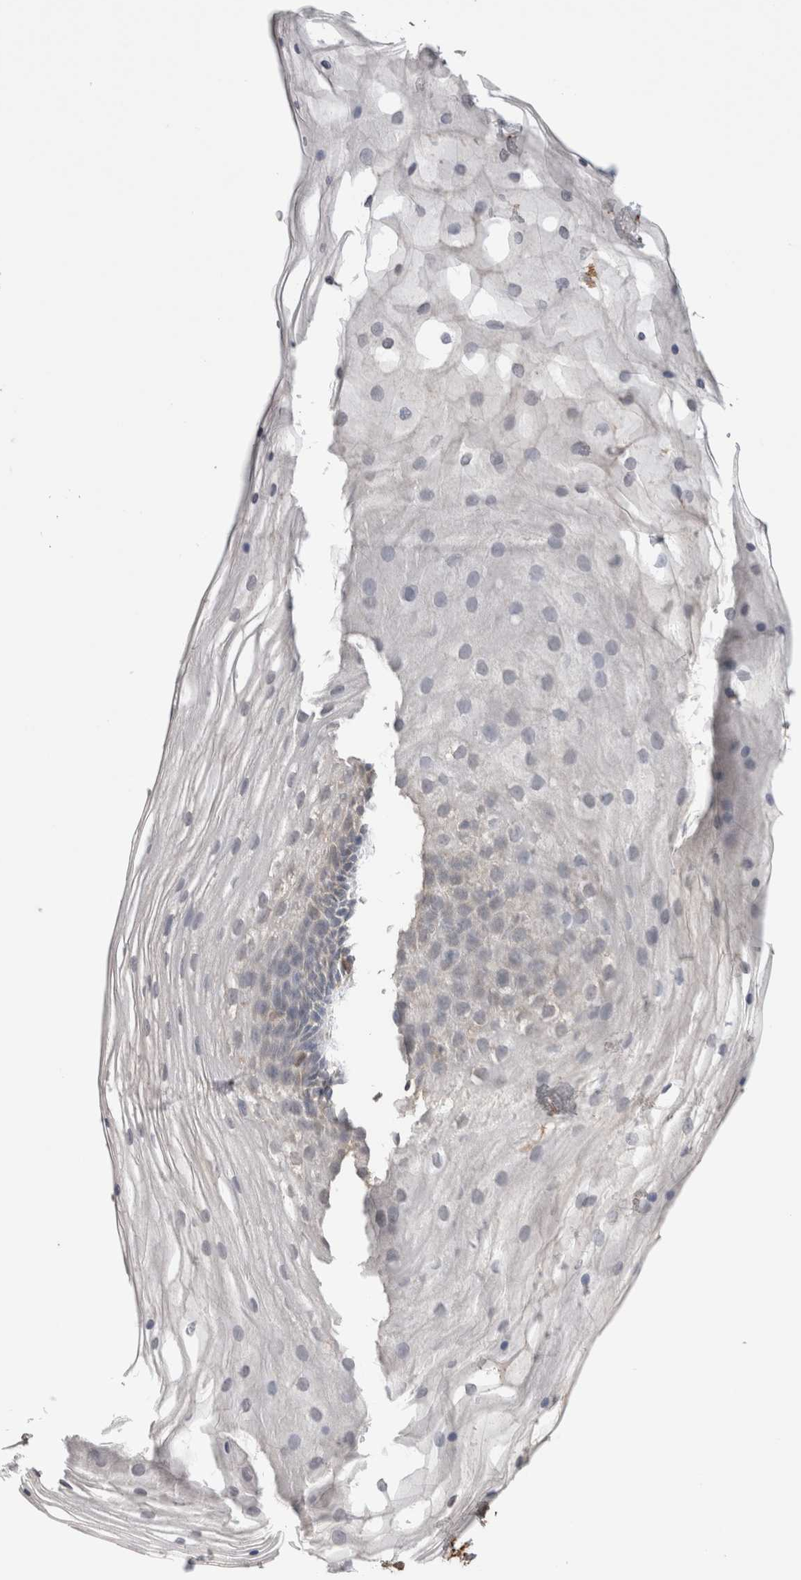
{"staining": {"intensity": "weak", "quantity": "<25%", "location": "cytoplasmic/membranous"}, "tissue": "vagina", "cell_type": "Squamous epithelial cells", "image_type": "normal", "snomed": [{"axis": "morphology", "description": "Normal tissue, NOS"}, {"axis": "topography", "description": "Vagina"}], "caption": "The micrograph displays no significant expression in squamous epithelial cells of vagina. (DAB immunohistochemistry with hematoxylin counter stain).", "gene": "LRPAP1", "patient": {"sex": "female", "age": 46}}